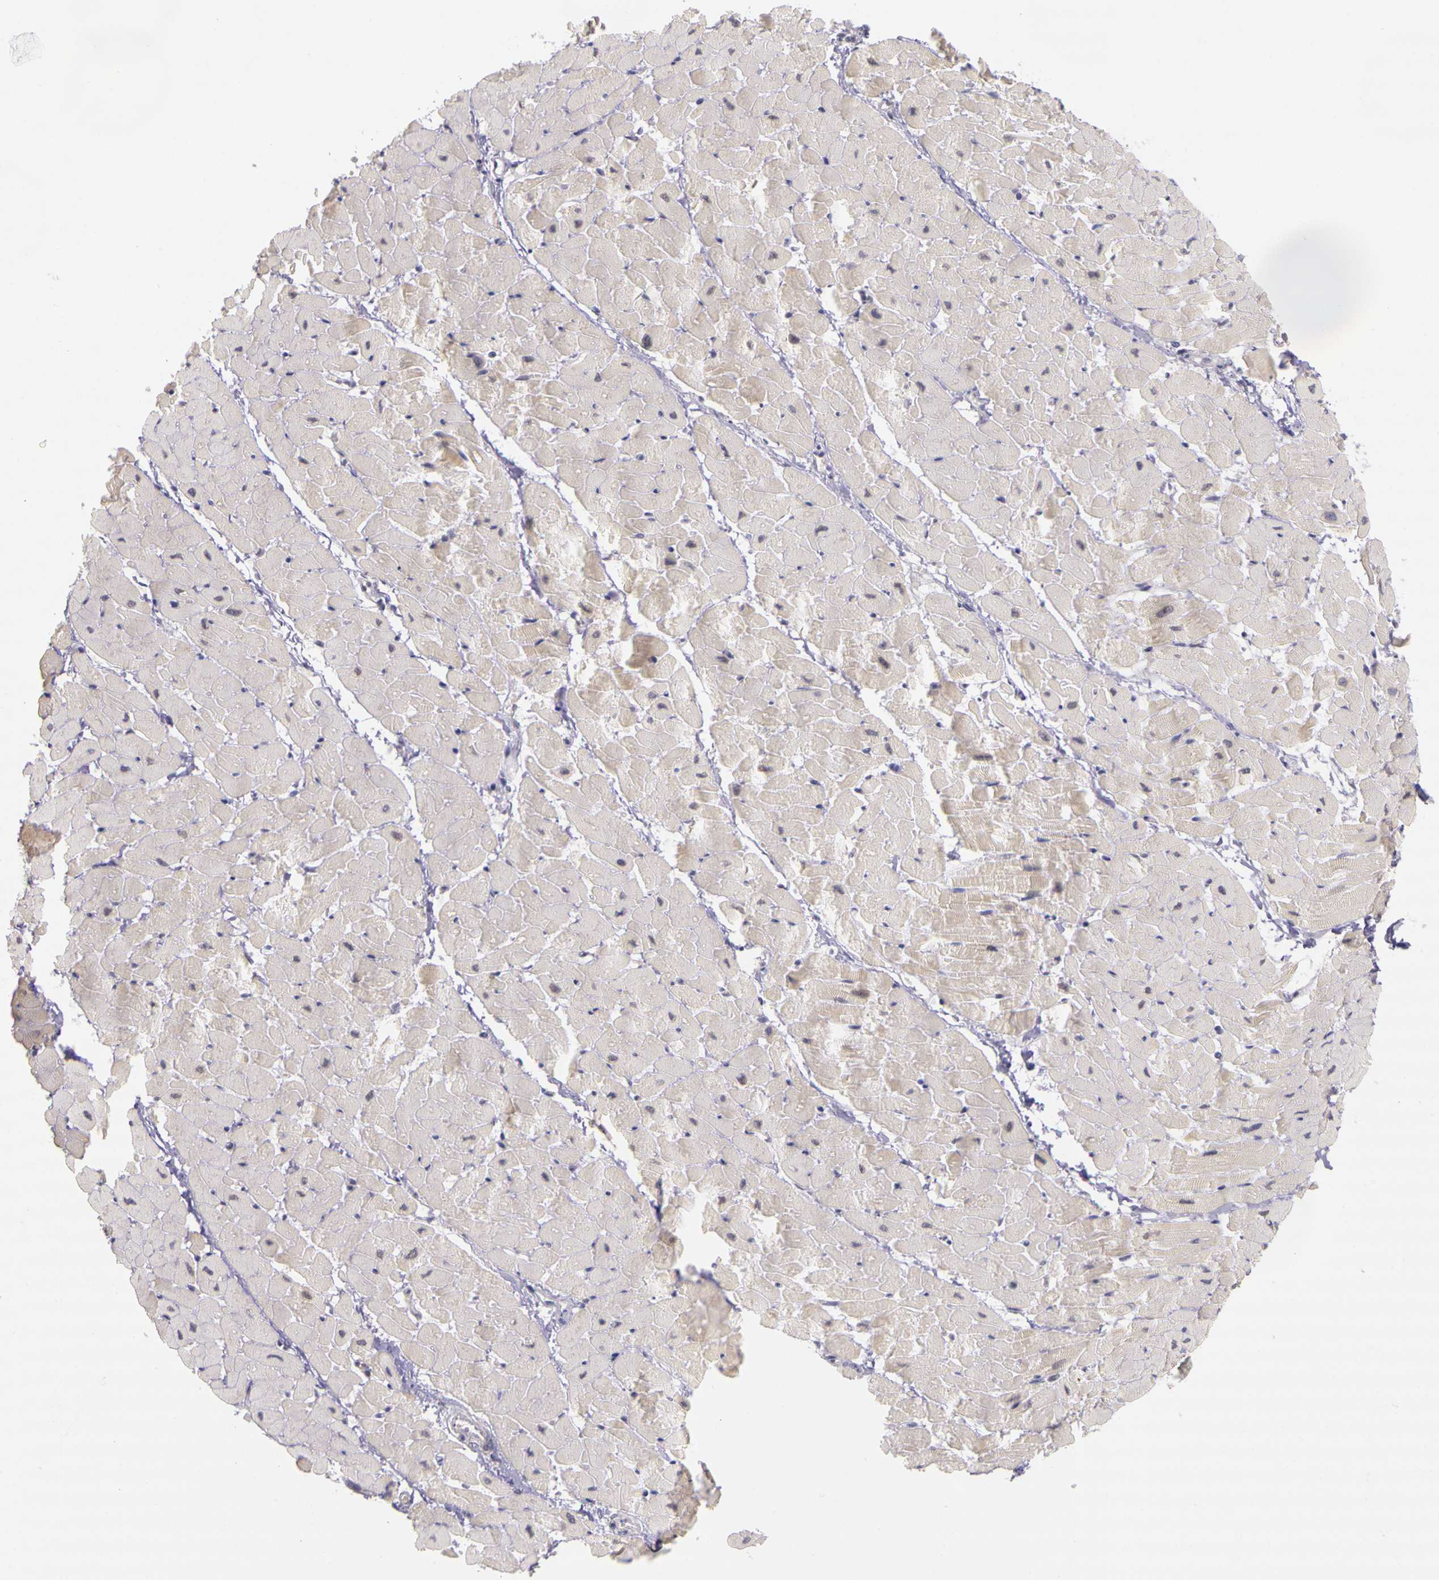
{"staining": {"intensity": "weak", "quantity": "<25%", "location": "nuclear"}, "tissue": "heart muscle", "cell_type": "Cardiomyocytes", "image_type": "normal", "snomed": [{"axis": "morphology", "description": "Normal tissue, NOS"}, {"axis": "topography", "description": "Heart"}], "caption": "DAB (3,3'-diaminobenzidine) immunohistochemical staining of normal human heart muscle shows no significant staining in cardiomyocytes. The staining was performed using DAB to visualize the protein expression in brown, while the nuclei were stained in blue with hematoxylin (Magnification: 20x).", "gene": "WDR13", "patient": {"sex": "female", "age": 19}}